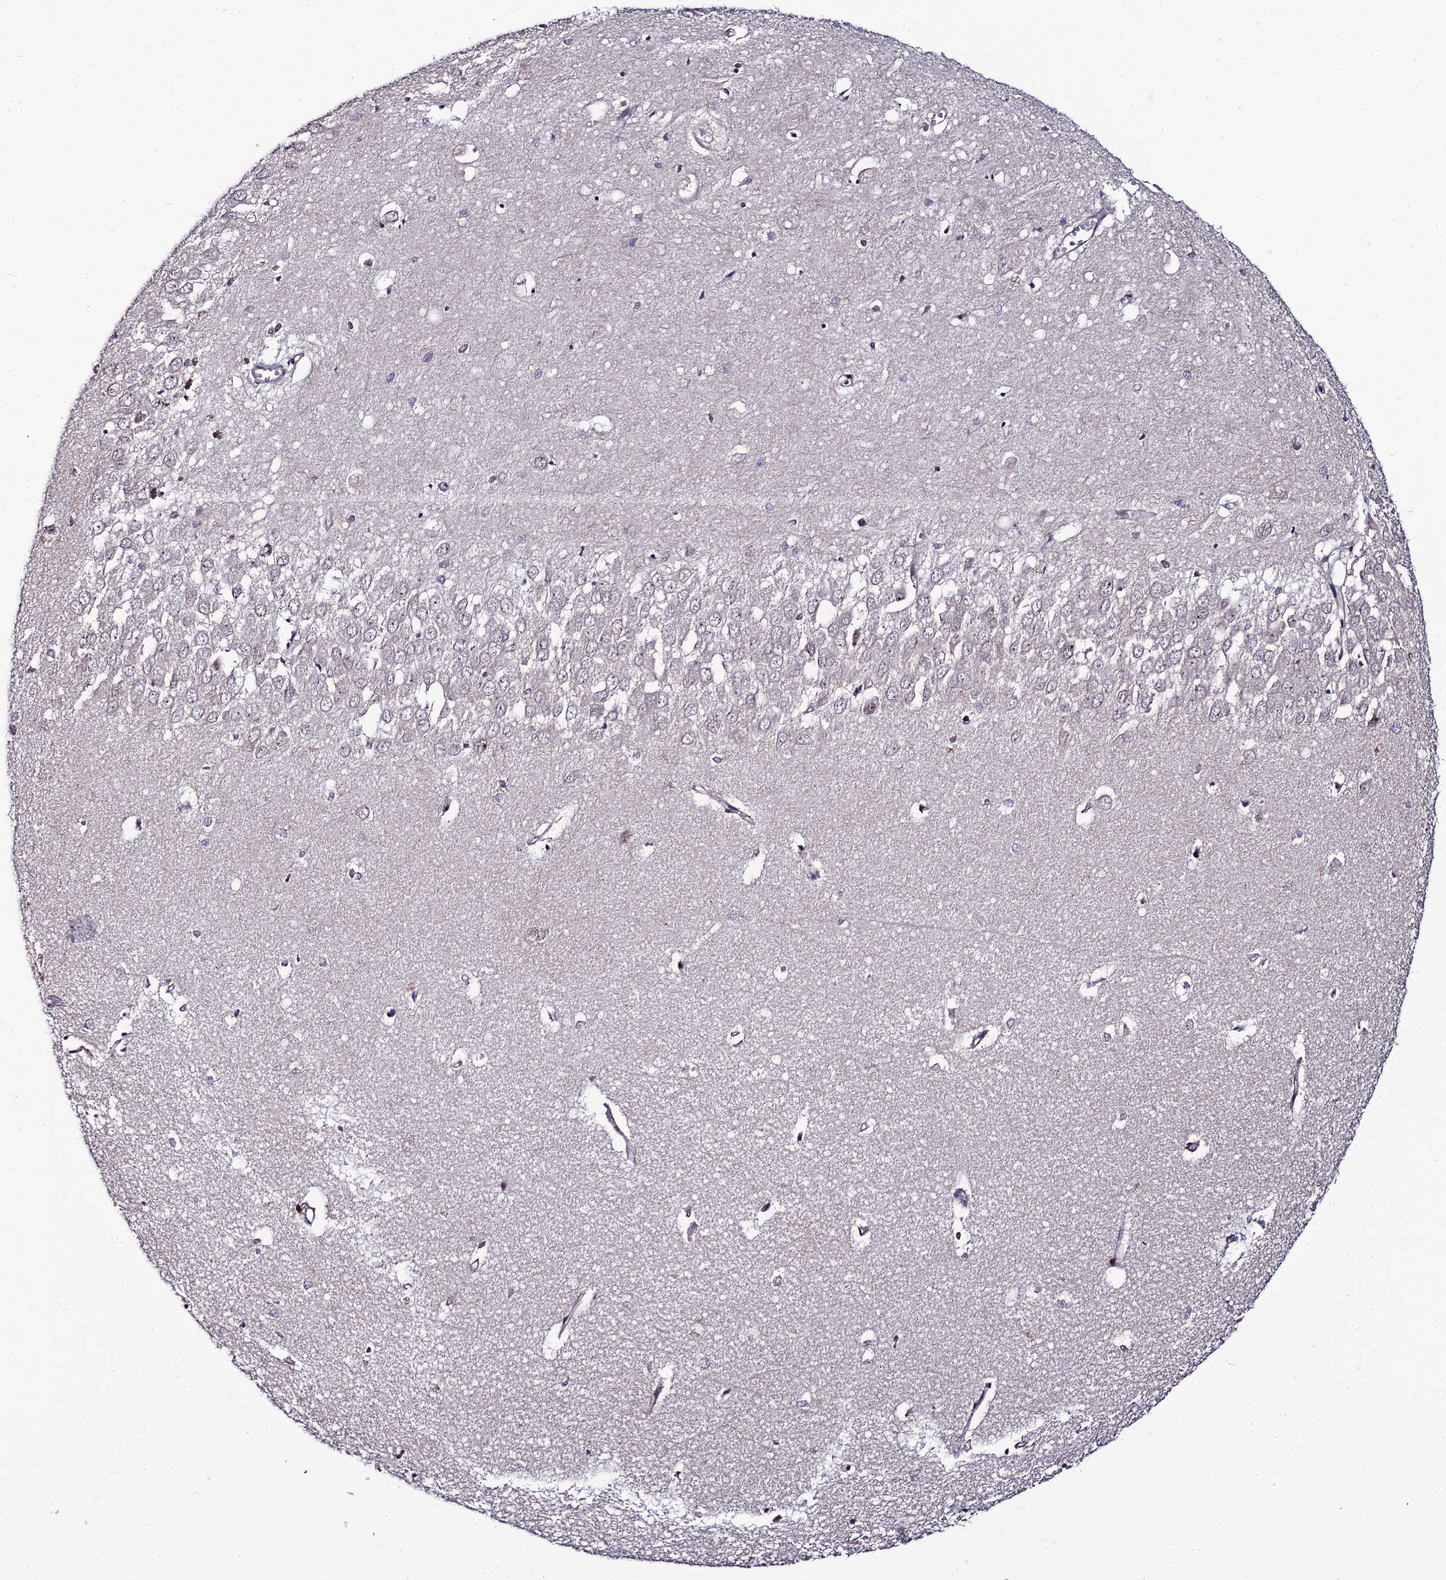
{"staining": {"intensity": "negative", "quantity": "none", "location": "none"}, "tissue": "hippocampus", "cell_type": "Glial cells", "image_type": "normal", "snomed": [{"axis": "morphology", "description": "Normal tissue, NOS"}, {"axis": "topography", "description": "Hippocampus"}], "caption": "The photomicrograph reveals no staining of glial cells in normal hippocampus. The staining was performed using DAB to visualize the protein expression in brown, while the nuclei were stained in blue with hematoxylin (Magnification: 20x).", "gene": "ZNF668", "patient": {"sex": "female", "age": 64}}